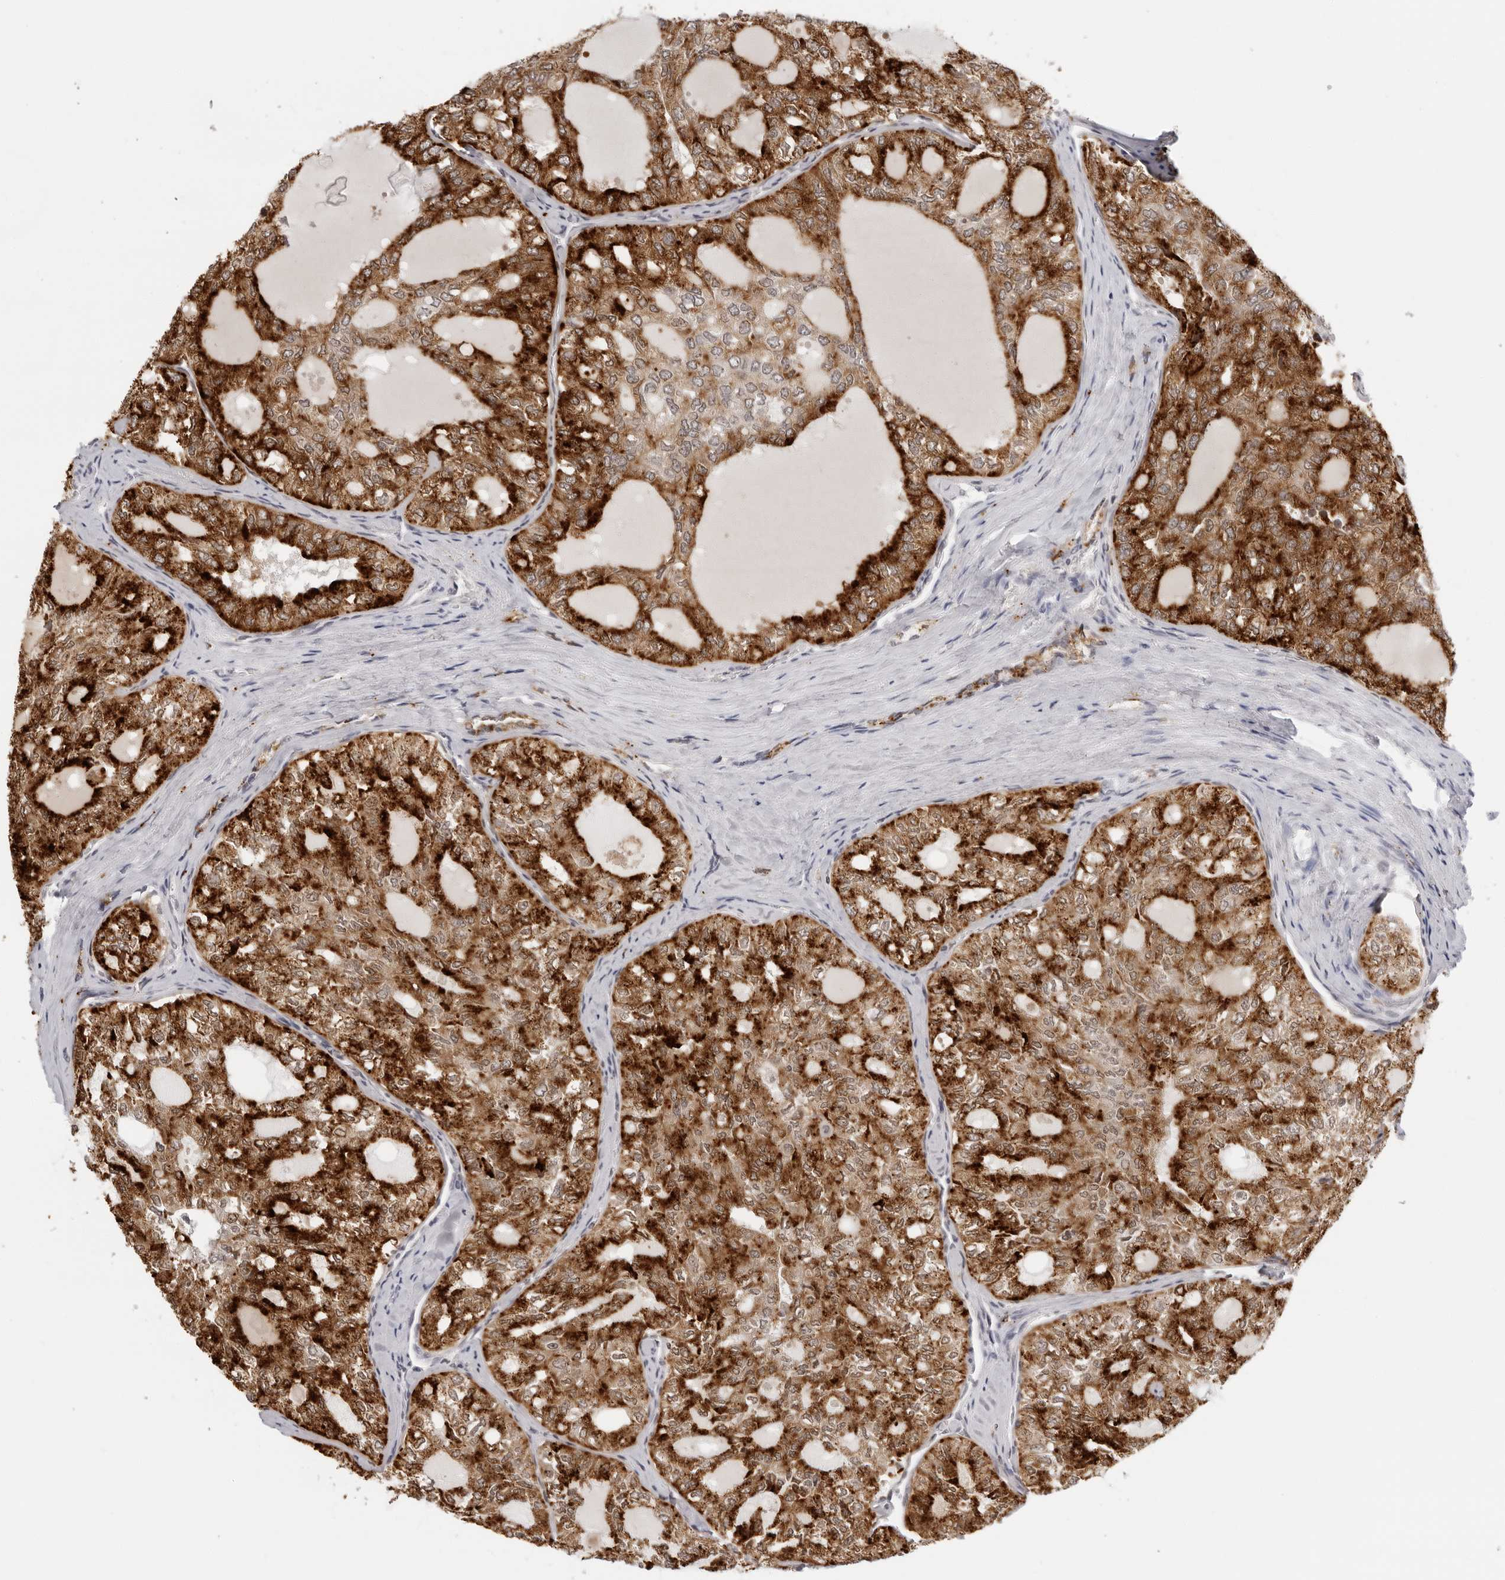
{"staining": {"intensity": "strong", "quantity": ">75%", "location": "cytoplasmic/membranous"}, "tissue": "thyroid cancer", "cell_type": "Tumor cells", "image_type": "cancer", "snomed": [{"axis": "morphology", "description": "Follicular adenoma carcinoma, NOS"}, {"axis": "topography", "description": "Thyroid gland"}], "caption": "Tumor cells display high levels of strong cytoplasmic/membranous expression in approximately >75% of cells in human thyroid cancer. (DAB IHC with brightfield microscopy, high magnification).", "gene": "STRADB", "patient": {"sex": "male", "age": 75}}